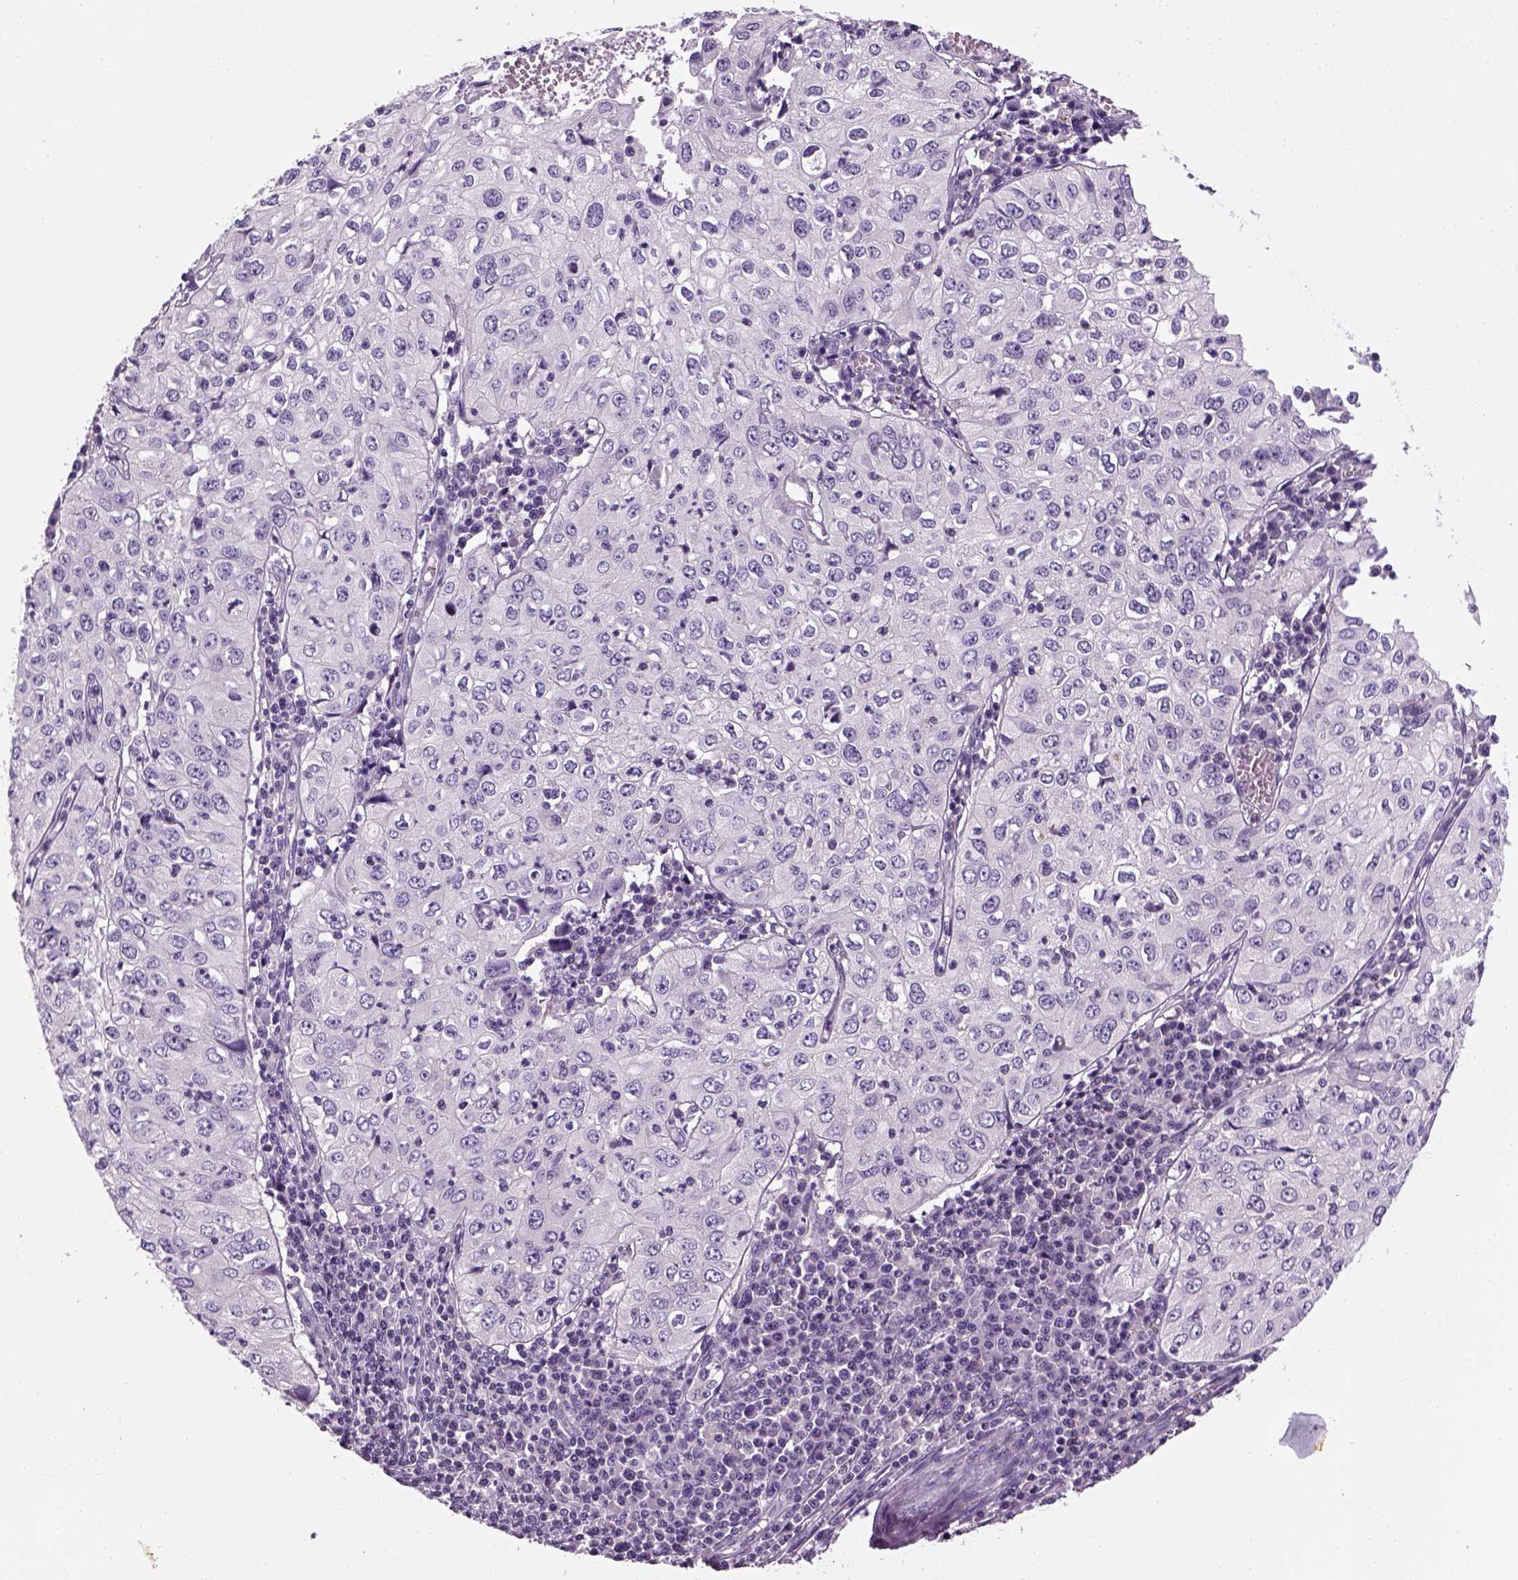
{"staining": {"intensity": "negative", "quantity": "none", "location": "none"}, "tissue": "cervical cancer", "cell_type": "Tumor cells", "image_type": "cancer", "snomed": [{"axis": "morphology", "description": "Squamous cell carcinoma, NOS"}, {"axis": "topography", "description": "Cervix"}], "caption": "High magnification brightfield microscopy of cervical squamous cell carcinoma stained with DAB (brown) and counterstained with hematoxylin (blue): tumor cells show no significant staining.", "gene": "ELOVL3", "patient": {"sex": "female", "age": 24}}